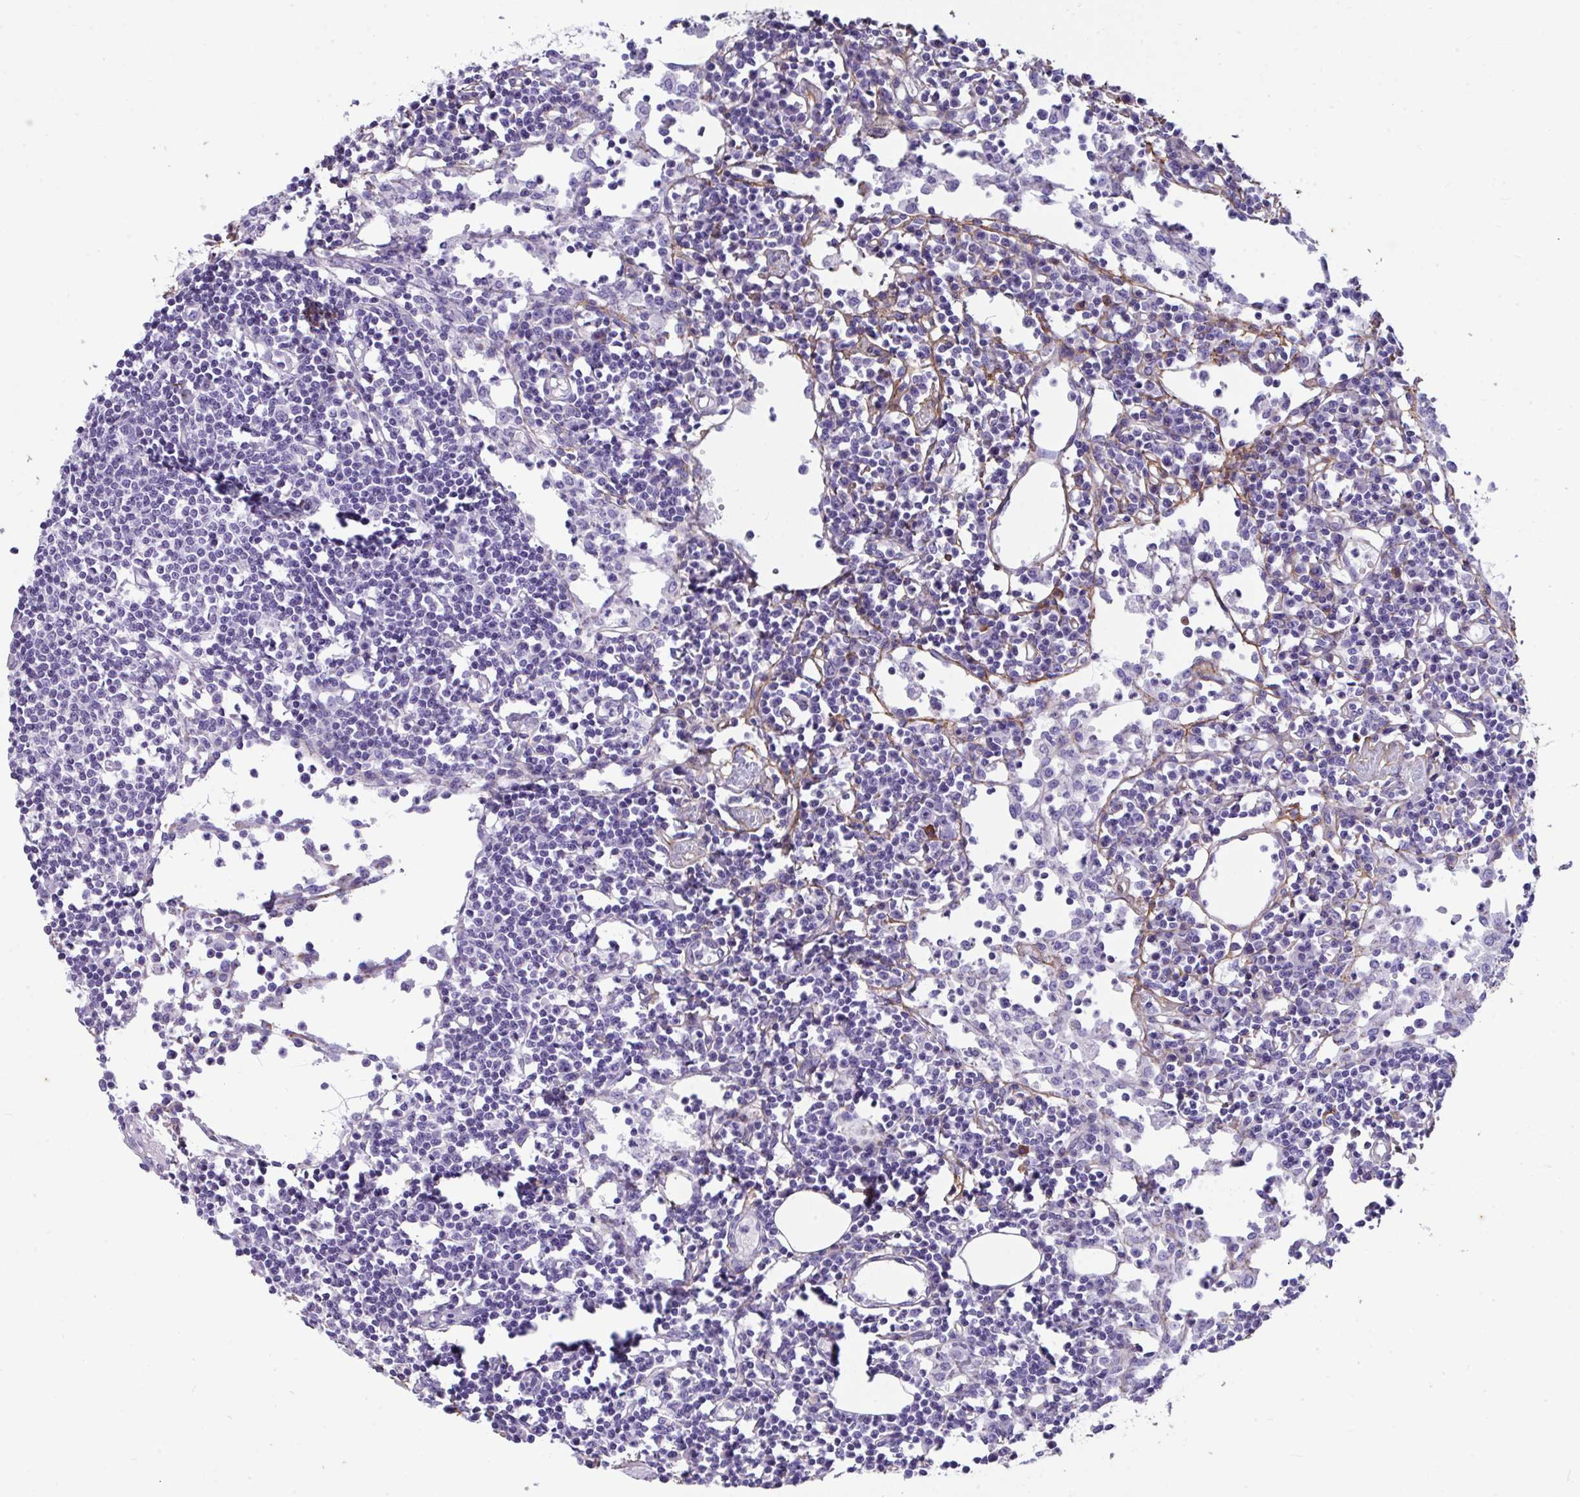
{"staining": {"intensity": "negative", "quantity": "none", "location": "none"}, "tissue": "lymph node", "cell_type": "Germinal center cells", "image_type": "normal", "snomed": [{"axis": "morphology", "description": "Normal tissue, NOS"}, {"axis": "topography", "description": "Lymph node"}], "caption": "A histopathology image of lymph node stained for a protein shows no brown staining in germinal center cells.", "gene": "LHFPL6", "patient": {"sex": "female", "age": 78}}